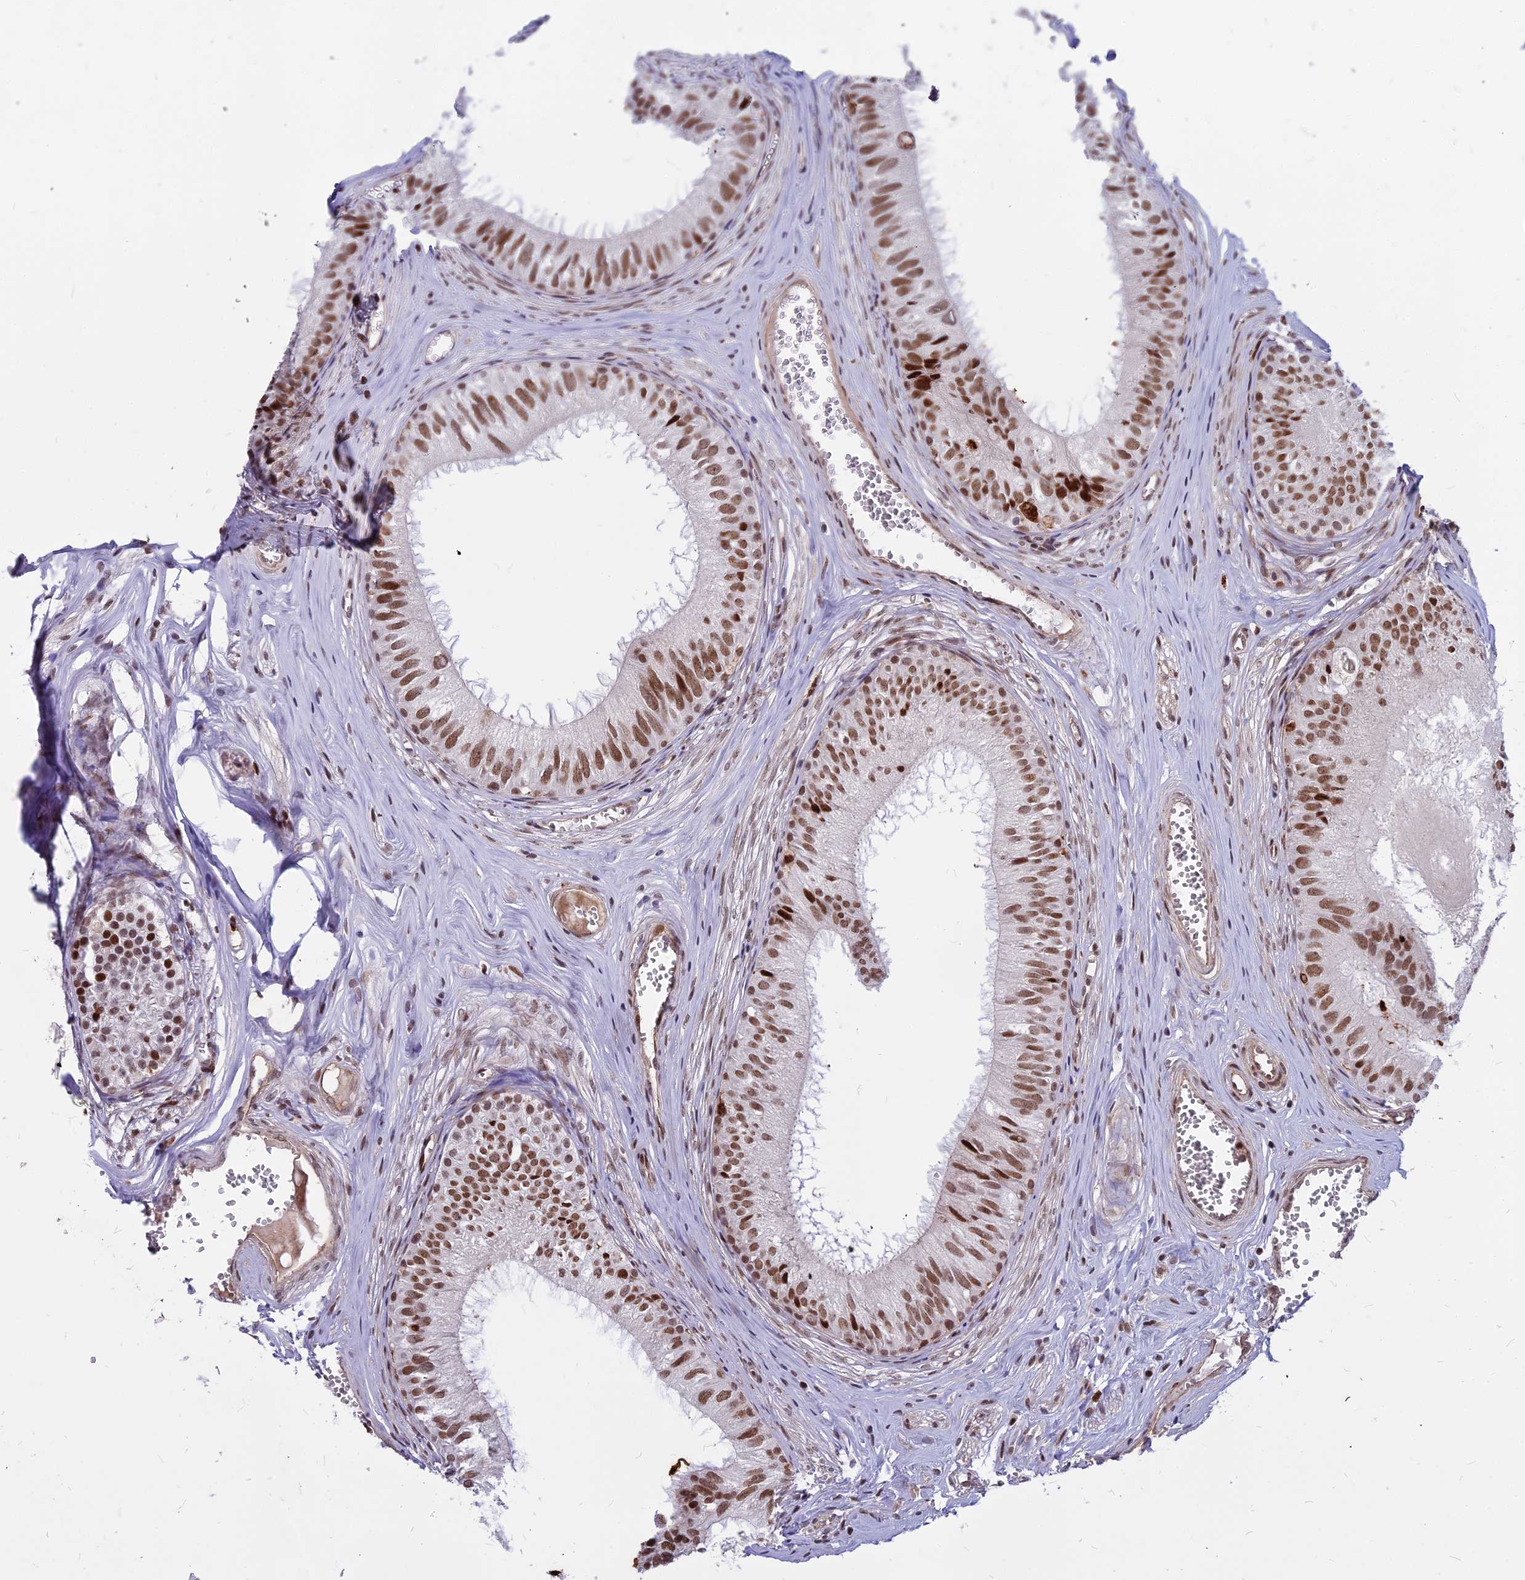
{"staining": {"intensity": "moderate", "quantity": ">75%", "location": "nuclear"}, "tissue": "epididymis", "cell_type": "Glandular cells", "image_type": "normal", "snomed": [{"axis": "morphology", "description": "Normal tissue, NOS"}, {"axis": "topography", "description": "Epididymis"}], "caption": "Immunohistochemical staining of benign epididymis reveals medium levels of moderate nuclear positivity in about >75% of glandular cells.", "gene": "ALG10B", "patient": {"sex": "male", "age": 36}}